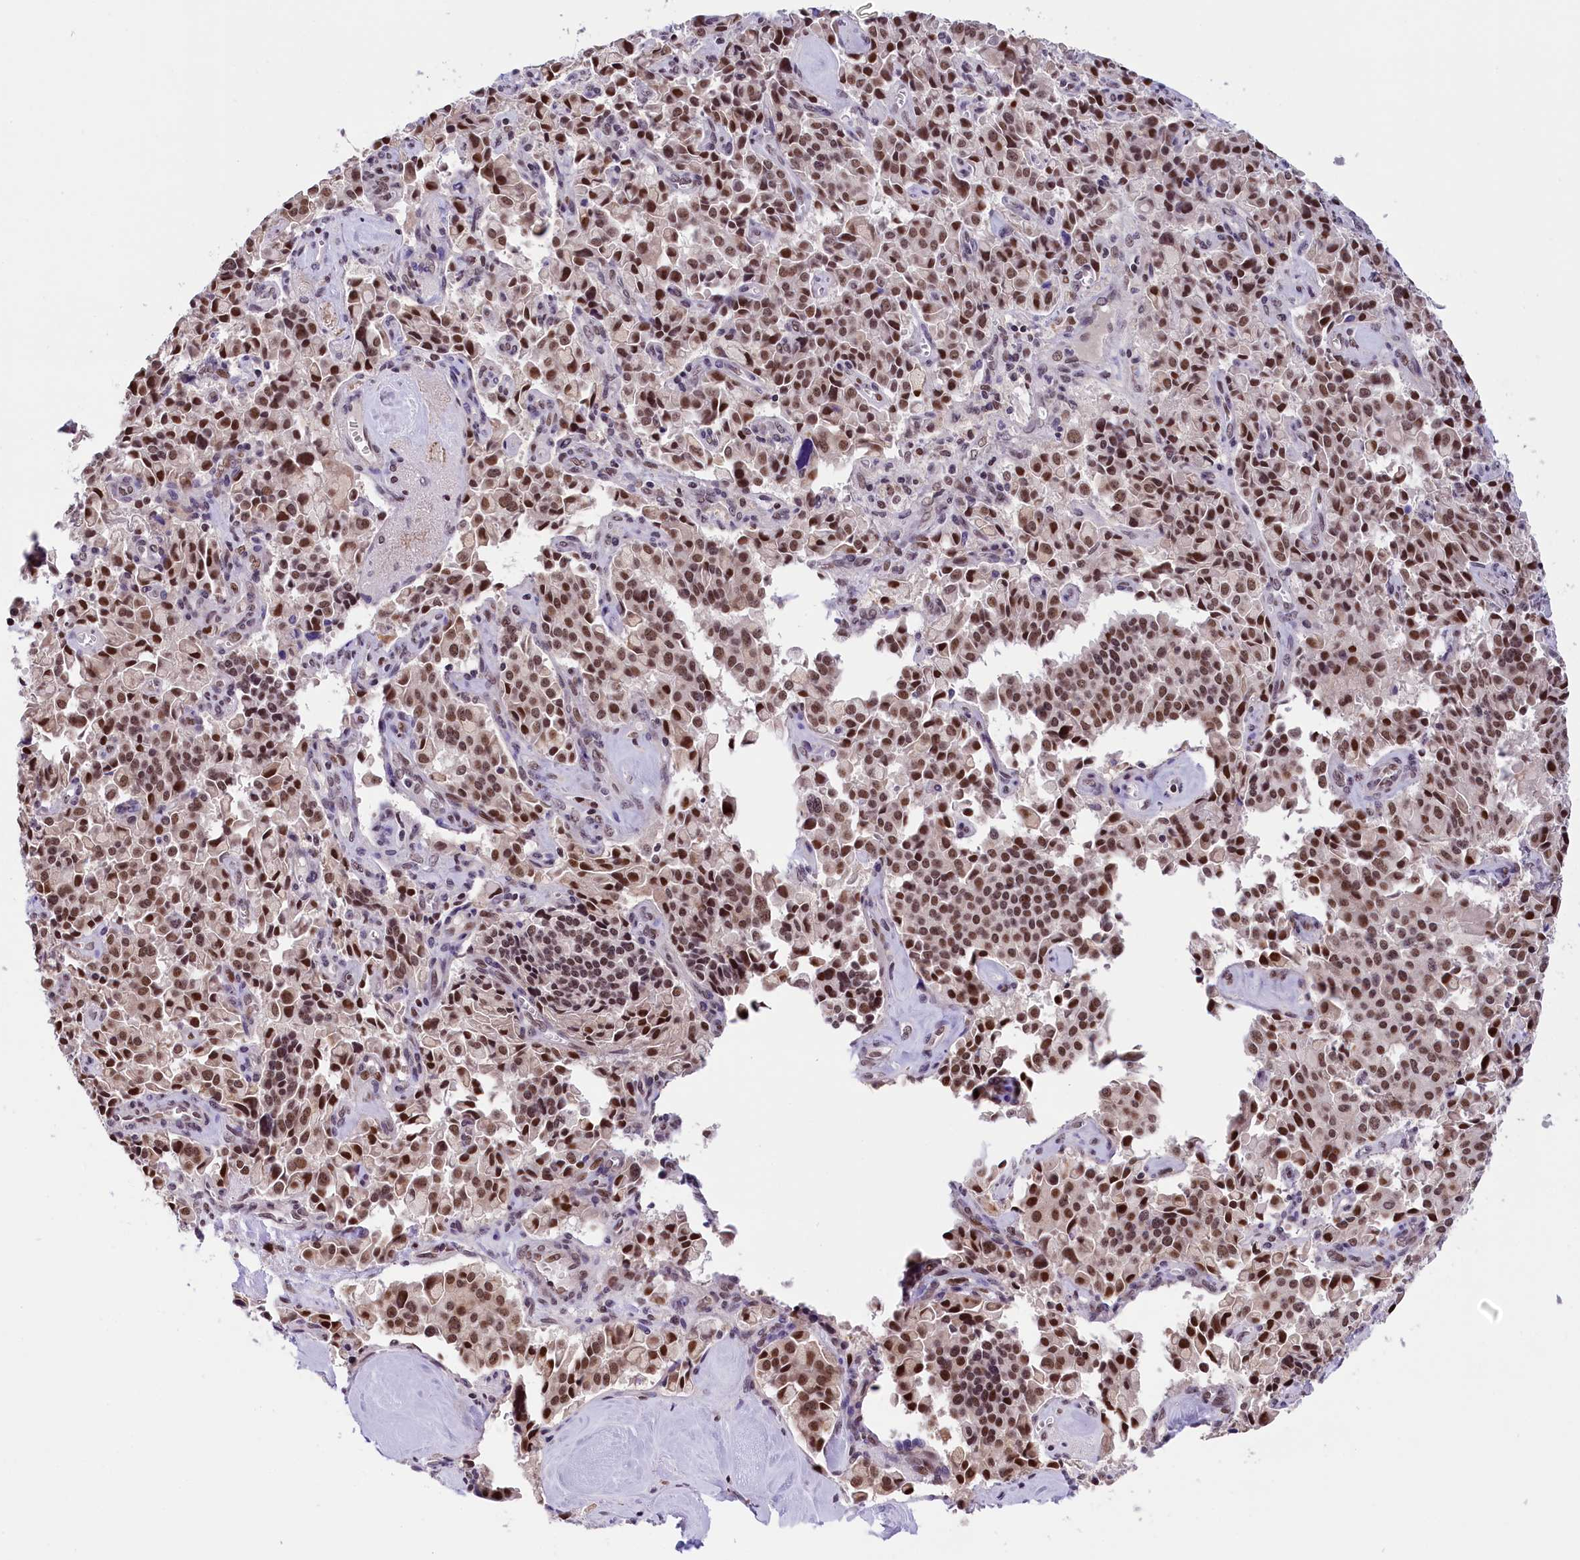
{"staining": {"intensity": "moderate", "quantity": ">75%", "location": "nuclear"}, "tissue": "pancreatic cancer", "cell_type": "Tumor cells", "image_type": "cancer", "snomed": [{"axis": "morphology", "description": "Adenocarcinoma, NOS"}, {"axis": "topography", "description": "Pancreas"}], "caption": "Moderate nuclear positivity is identified in about >75% of tumor cells in pancreatic adenocarcinoma.", "gene": "CDYL2", "patient": {"sex": "male", "age": 65}}